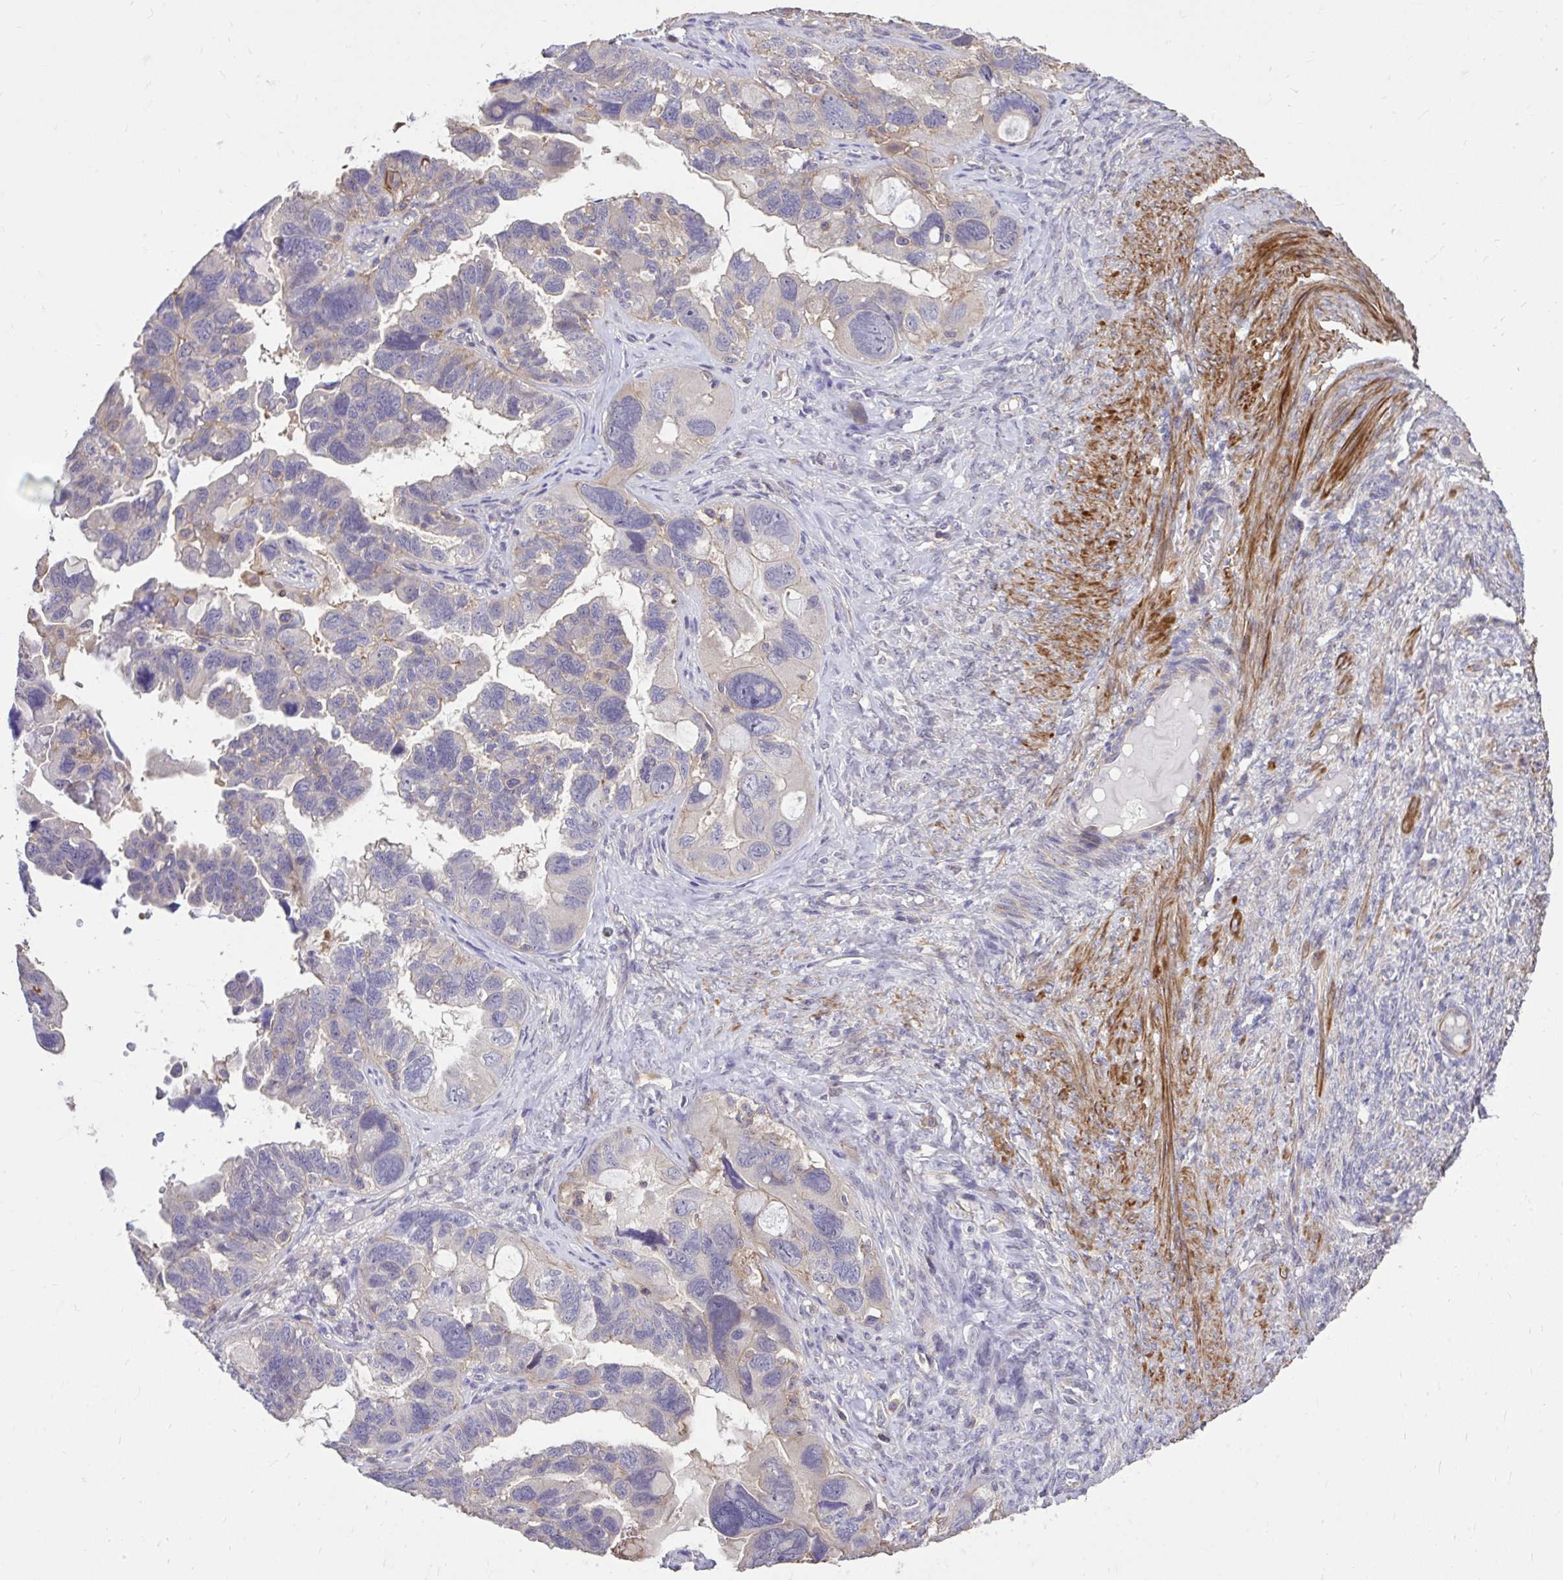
{"staining": {"intensity": "weak", "quantity": "<25%", "location": "cytoplasmic/membranous"}, "tissue": "ovarian cancer", "cell_type": "Tumor cells", "image_type": "cancer", "snomed": [{"axis": "morphology", "description": "Cystadenocarcinoma, serous, NOS"}, {"axis": "topography", "description": "Ovary"}], "caption": "Micrograph shows no protein staining in tumor cells of ovarian serous cystadenocarcinoma tissue.", "gene": "IGFL2", "patient": {"sex": "female", "age": 60}}